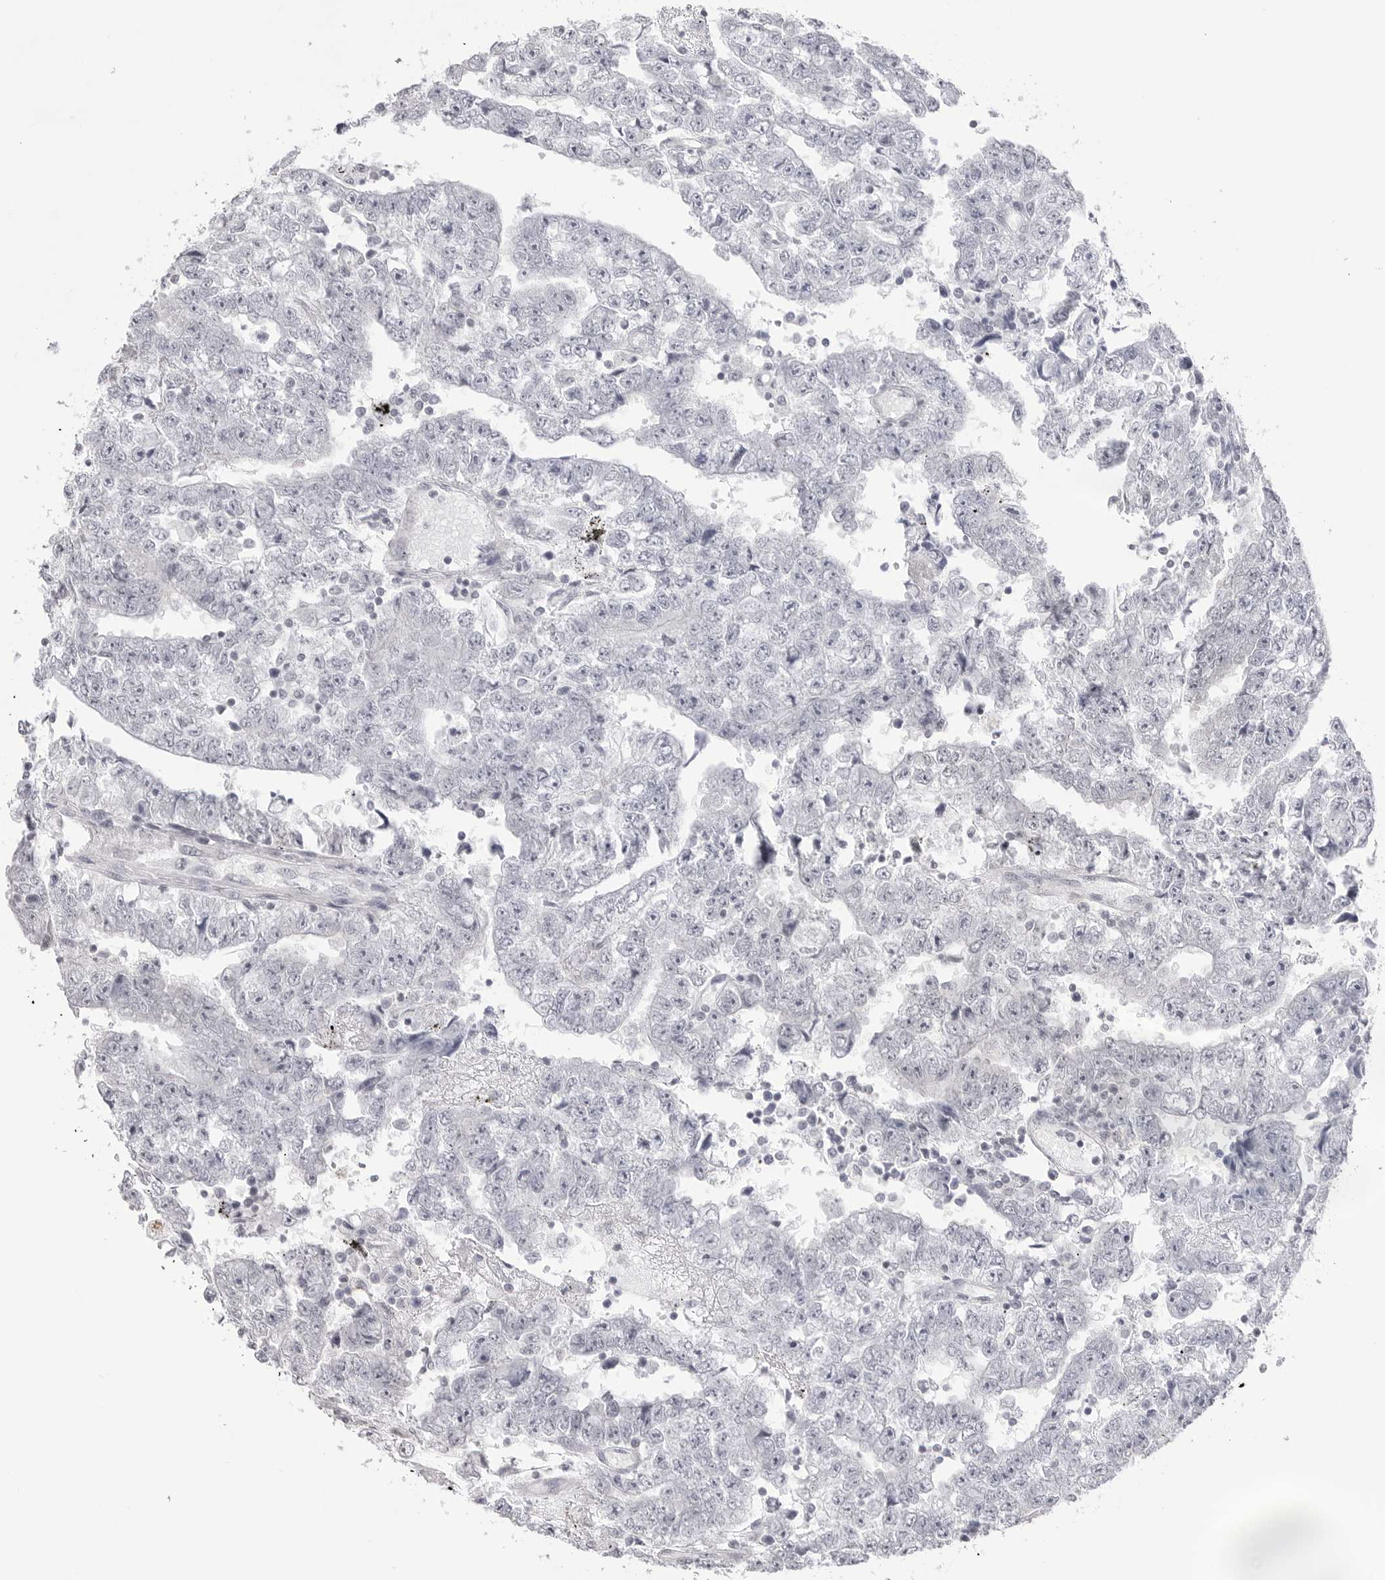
{"staining": {"intensity": "negative", "quantity": "none", "location": "none"}, "tissue": "testis cancer", "cell_type": "Tumor cells", "image_type": "cancer", "snomed": [{"axis": "morphology", "description": "Carcinoma, Embryonal, NOS"}, {"axis": "topography", "description": "Testis"}], "caption": "Immunohistochemistry (IHC) of human testis cancer displays no expression in tumor cells.", "gene": "YWHAG", "patient": {"sex": "male", "age": 25}}